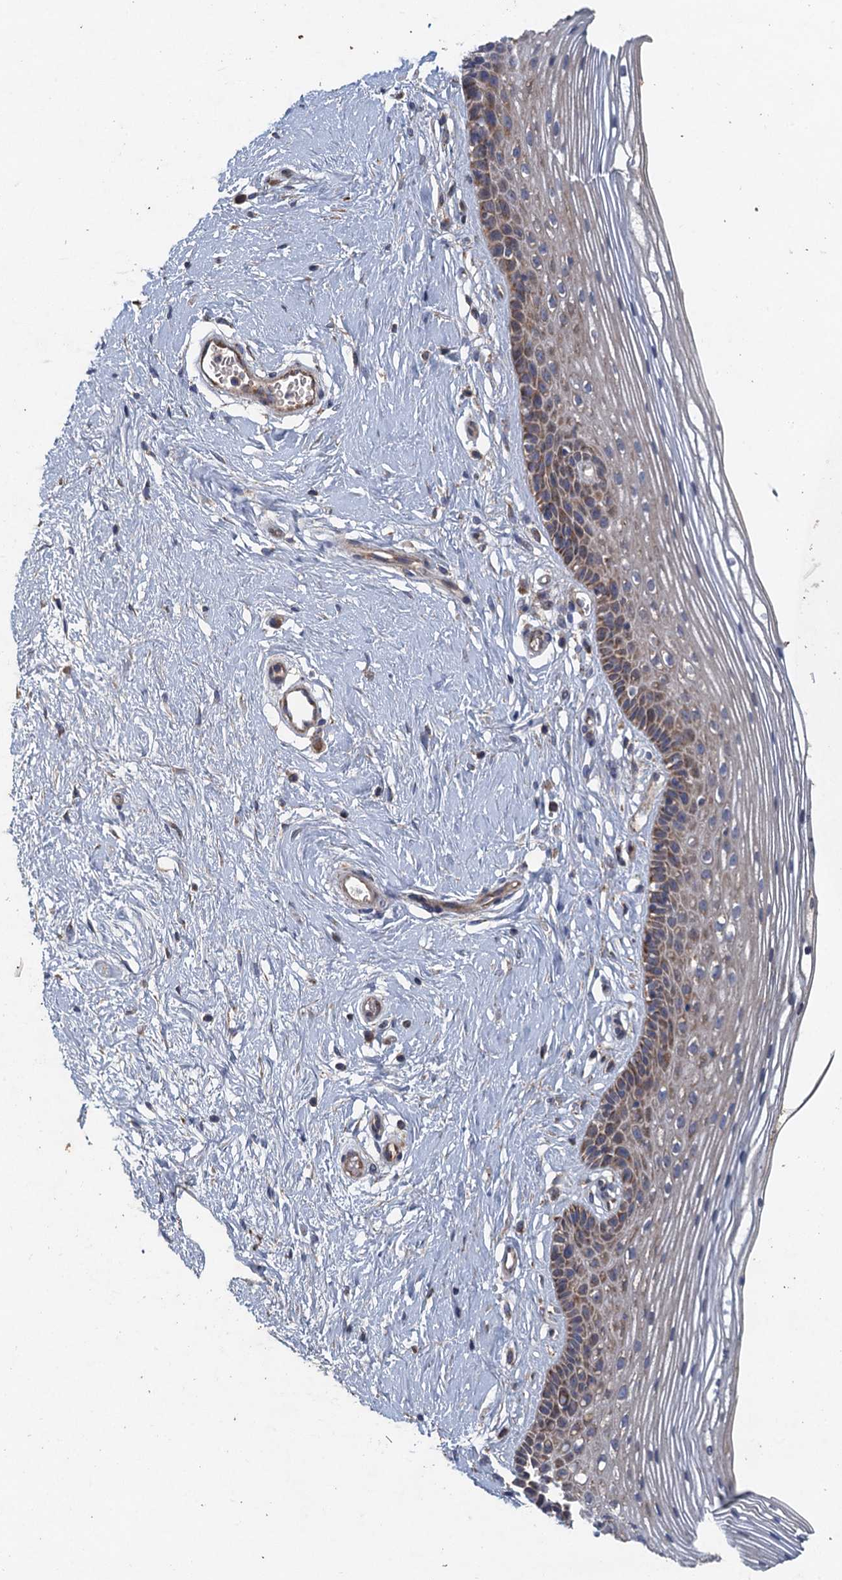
{"staining": {"intensity": "moderate", "quantity": "25%-75%", "location": "cytoplasmic/membranous"}, "tissue": "vagina", "cell_type": "Squamous epithelial cells", "image_type": "normal", "snomed": [{"axis": "morphology", "description": "Normal tissue, NOS"}, {"axis": "topography", "description": "Vagina"}], "caption": "IHC photomicrograph of benign vagina: vagina stained using immunohistochemistry (IHC) displays medium levels of moderate protein expression localized specifically in the cytoplasmic/membranous of squamous epithelial cells, appearing as a cytoplasmic/membranous brown color.", "gene": "BCS1L", "patient": {"sex": "female", "age": 46}}